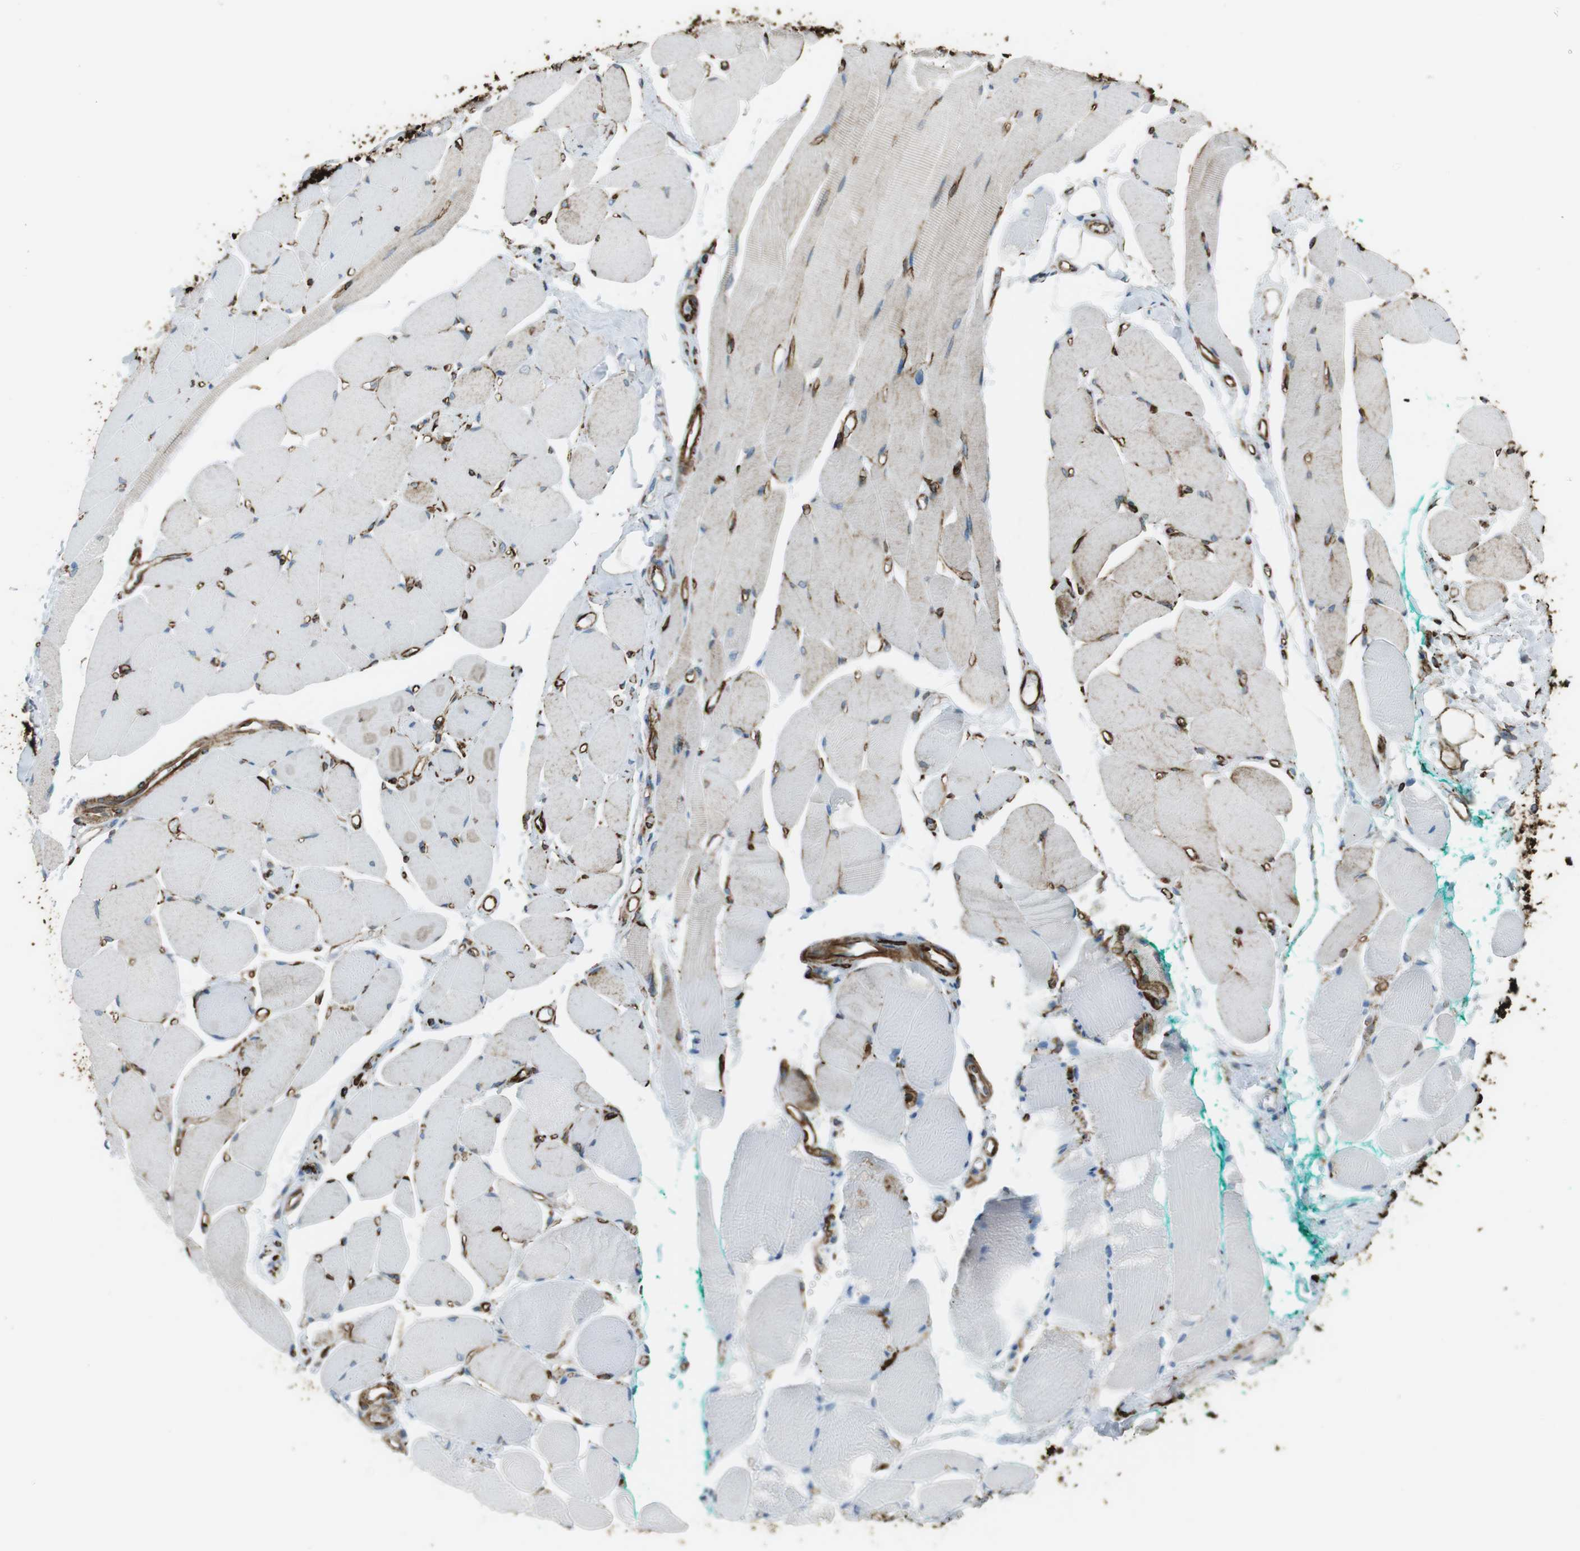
{"staining": {"intensity": "negative", "quantity": "none", "location": "none"}, "tissue": "skeletal muscle", "cell_type": "Myocytes", "image_type": "normal", "snomed": [{"axis": "morphology", "description": "Normal tissue, NOS"}, {"axis": "topography", "description": "Skeletal muscle"}, {"axis": "topography", "description": "Peripheral nerve tissue"}], "caption": "Myocytes show no significant expression in unremarkable skeletal muscle.", "gene": "TUBB2A", "patient": {"sex": "female", "age": 84}}